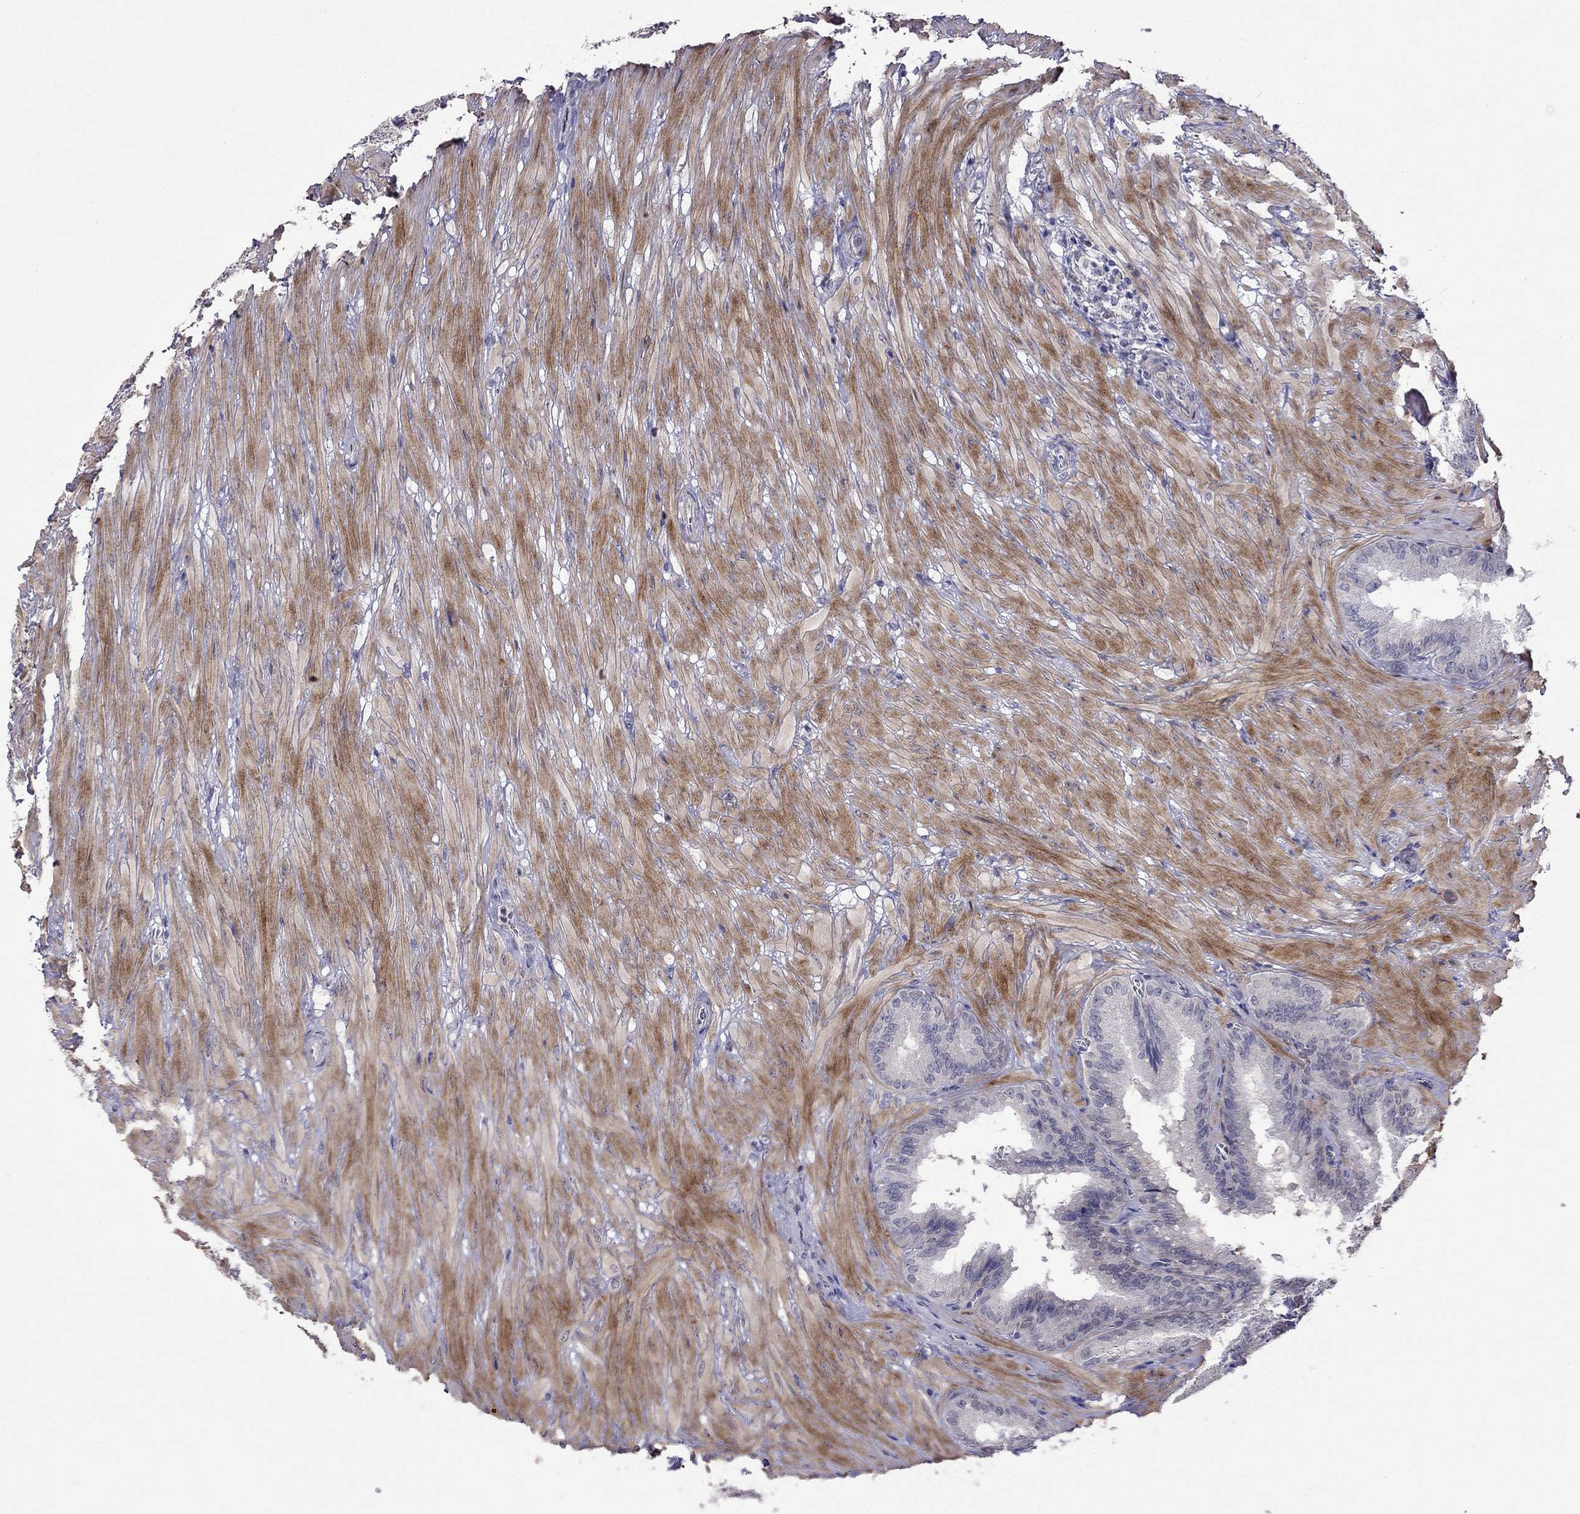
{"staining": {"intensity": "negative", "quantity": "none", "location": "none"}, "tissue": "seminal vesicle", "cell_type": "Glandular cells", "image_type": "normal", "snomed": [{"axis": "morphology", "description": "Normal tissue, NOS"}, {"axis": "topography", "description": "Seminal veicle"}], "caption": "High power microscopy micrograph of an immunohistochemistry (IHC) histopathology image of benign seminal vesicle, revealing no significant expression in glandular cells. (Stains: DAB immunohistochemistry (IHC) with hematoxylin counter stain, Microscopy: brightfield microscopy at high magnification).", "gene": "LRRC39", "patient": {"sex": "male", "age": 37}}